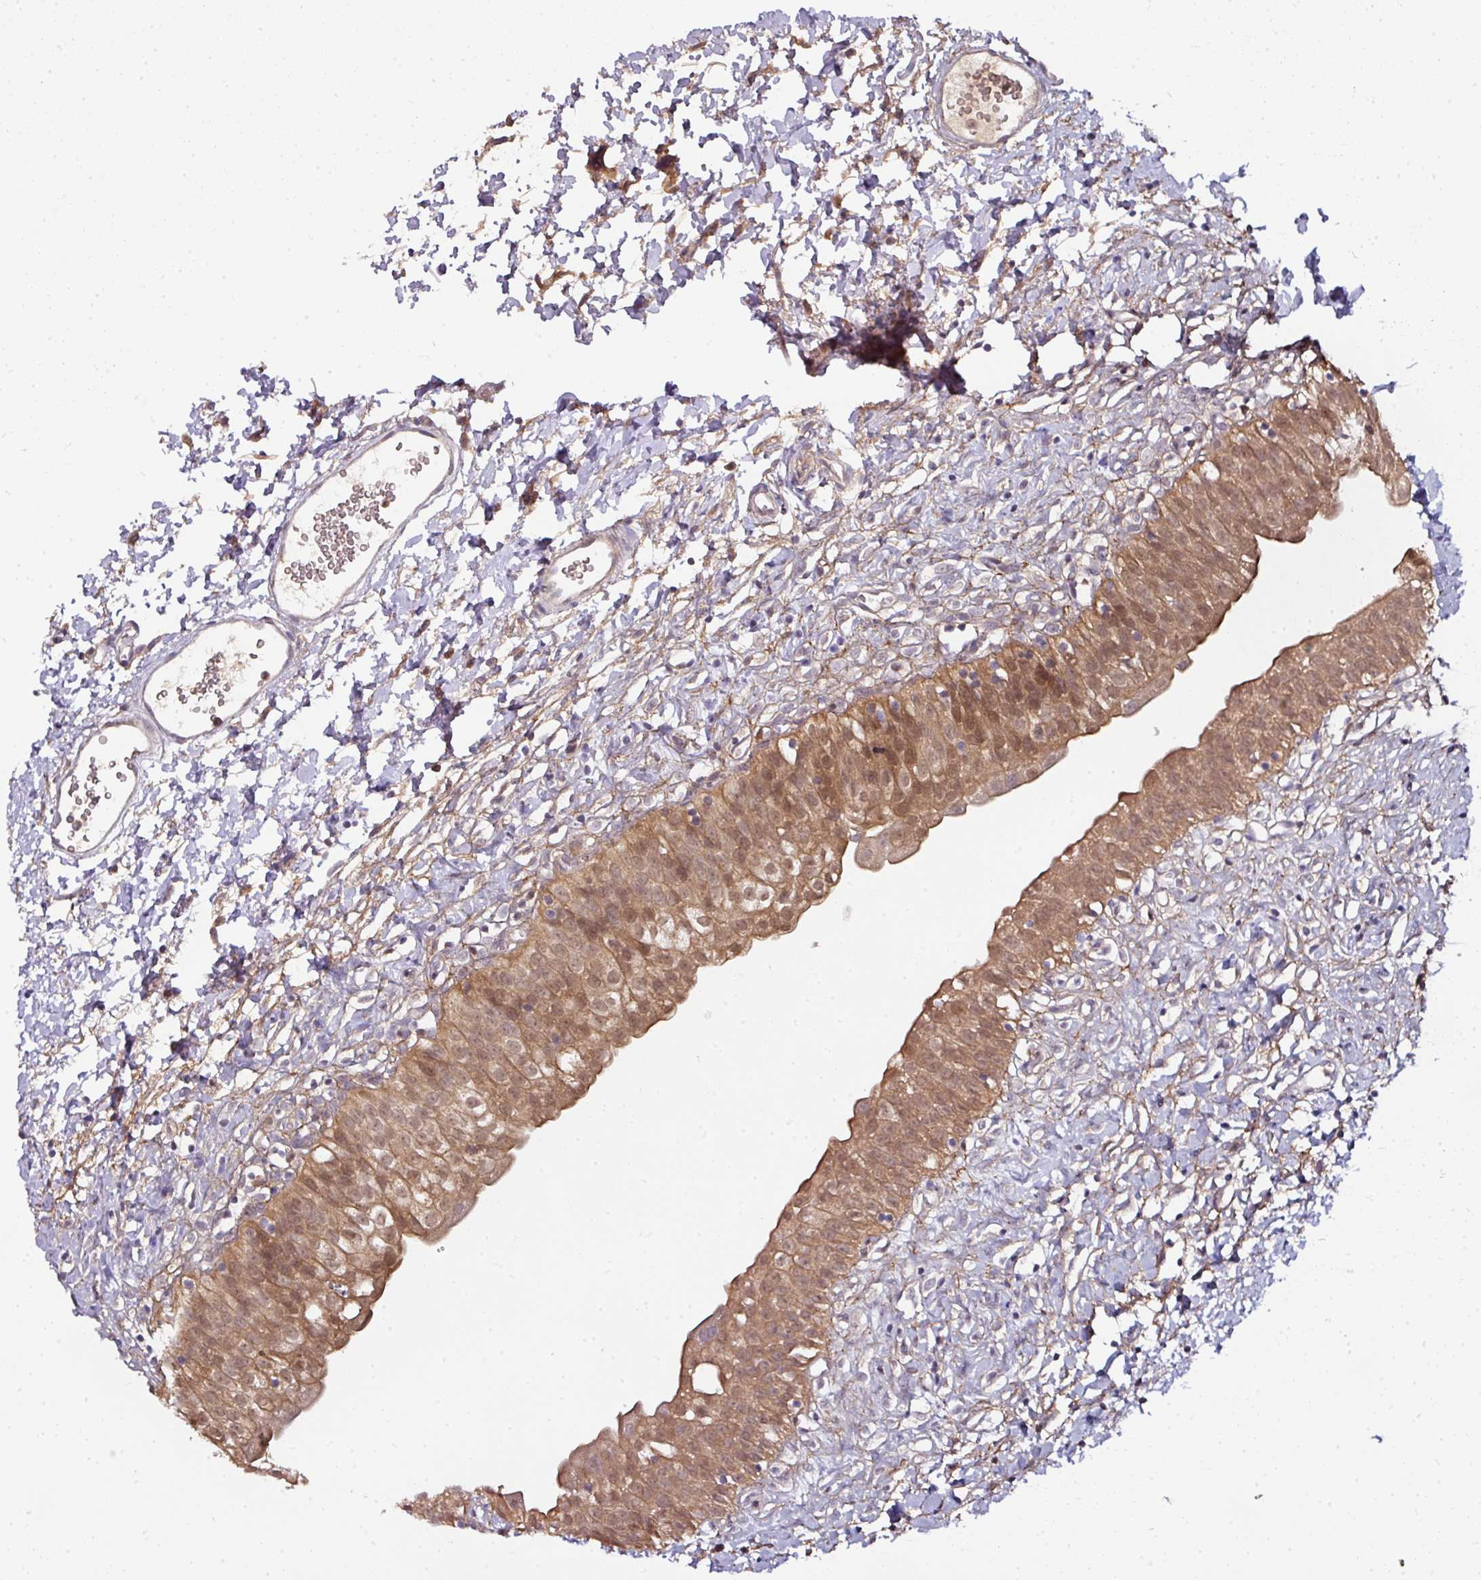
{"staining": {"intensity": "moderate", "quantity": ">75%", "location": "cytoplasmic/membranous,nuclear"}, "tissue": "urinary bladder", "cell_type": "Urothelial cells", "image_type": "normal", "snomed": [{"axis": "morphology", "description": "Normal tissue, NOS"}, {"axis": "topography", "description": "Urinary bladder"}], "caption": "Urinary bladder stained with a brown dye displays moderate cytoplasmic/membranous,nuclear positive positivity in about >75% of urothelial cells.", "gene": "CTDSP2", "patient": {"sex": "male", "age": 51}}